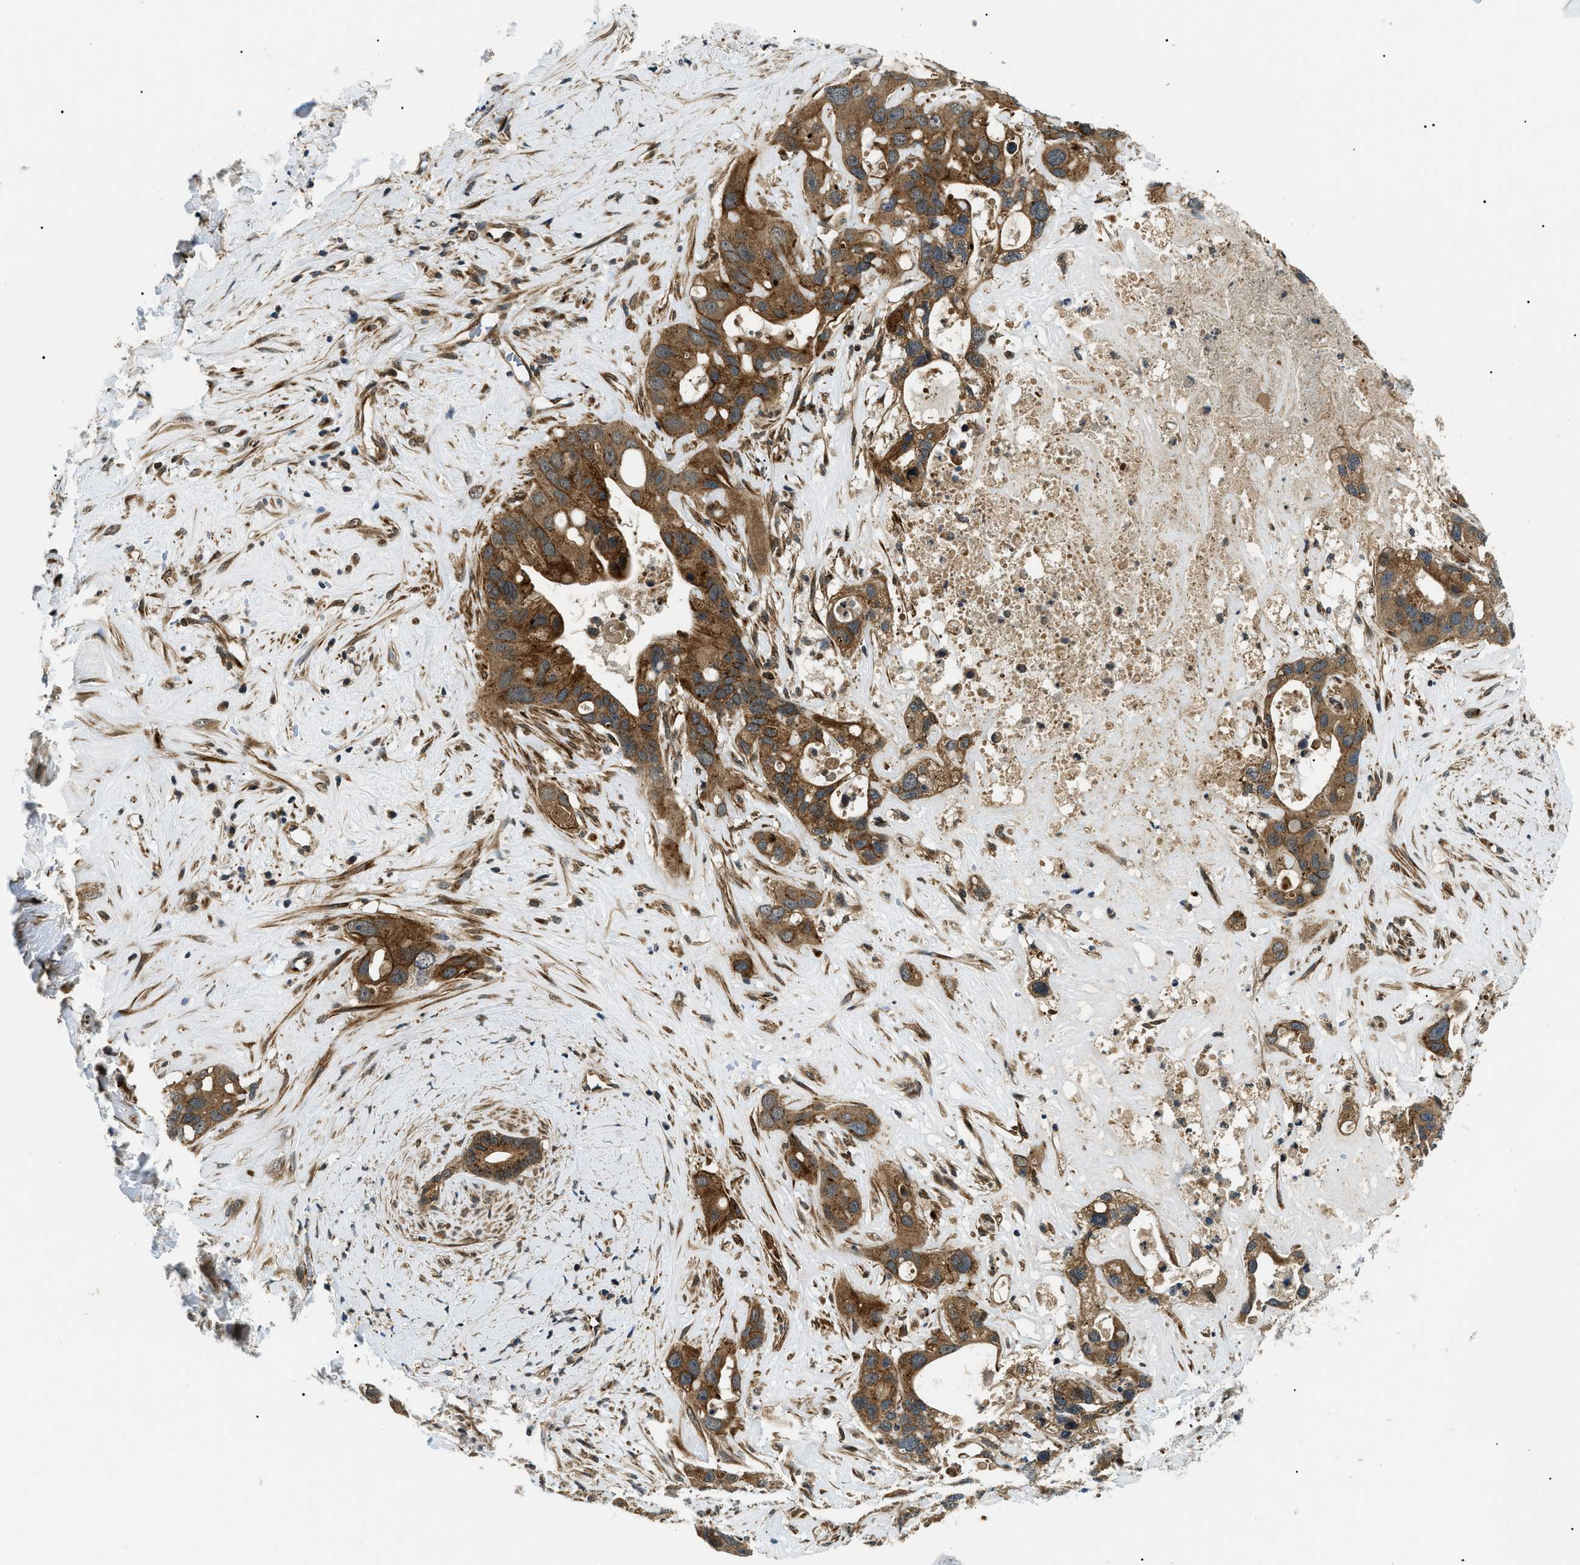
{"staining": {"intensity": "moderate", "quantity": ">75%", "location": "cytoplasmic/membranous"}, "tissue": "liver cancer", "cell_type": "Tumor cells", "image_type": "cancer", "snomed": [{"axis": "morphology", "description": "Cholangiocarcinoma"}, {"axis": "topography", "description": "Liver"}], "caption": "About >75% of tumor cells in human liver cancer (cholangiocarcinoma) display moderate cytoplasmic/membranous protein staining as visualized by brown immunohistochemical staining.", "gene": "ATP6AP1", "patient": {"sex": "female", "age": 65}}